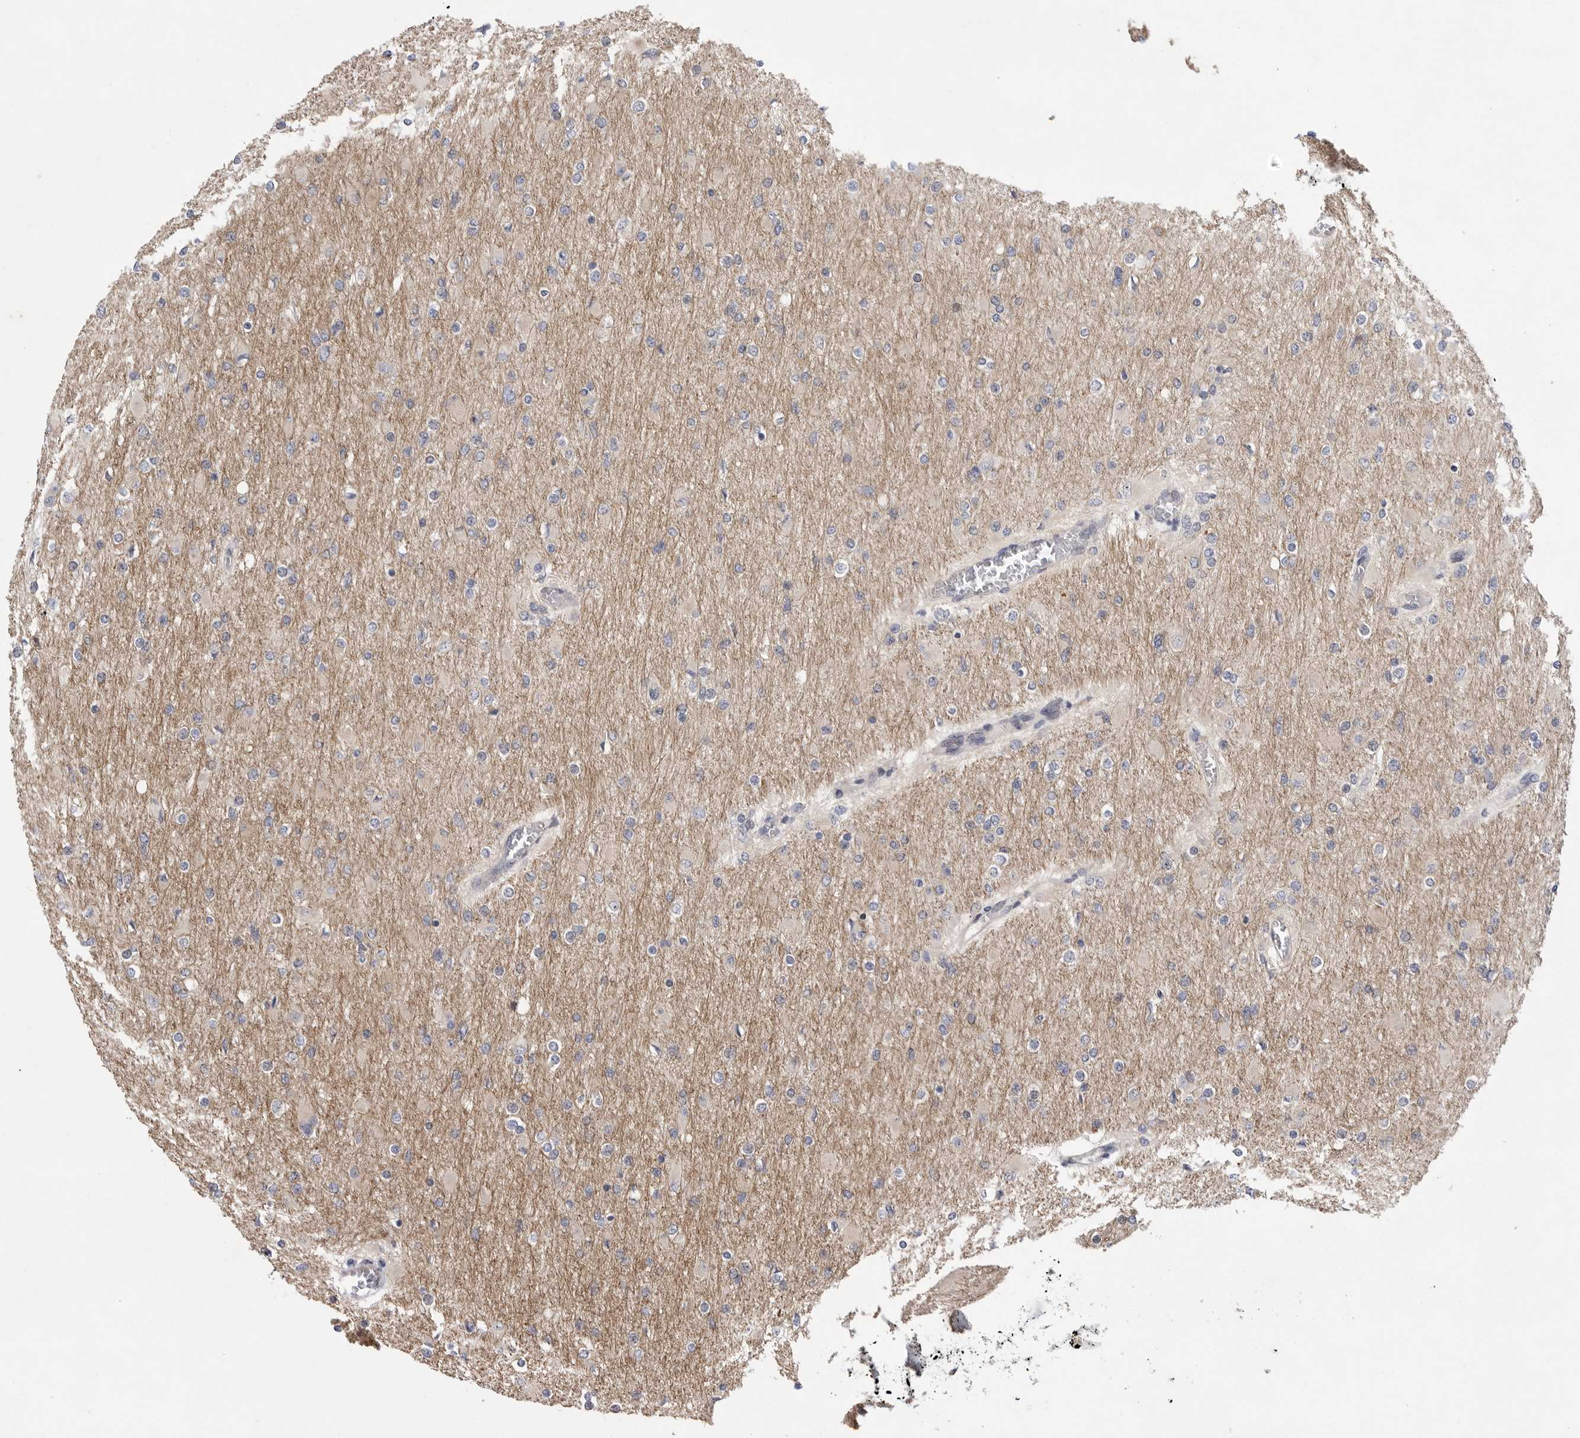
{"staining": {"intensity": "negative", "quantity": "none", "location": "none"}, "tissue": "glioma", "cell_type": "Tumor cells", "image_type": "cancer", "snomed": [{"axis": "morphology", "description": "Glioma, malignant, High grade"}, {"axis": "topography", "description": "Cerebral cortex"}], "caption": "DAB (3,3'-diaminobenzidine) immunohistochemical staining of glioma demonstrates no significant expression in tumor cells.", "gene": "FBXO43", "patient": {"sex": "female", "age": 36}}